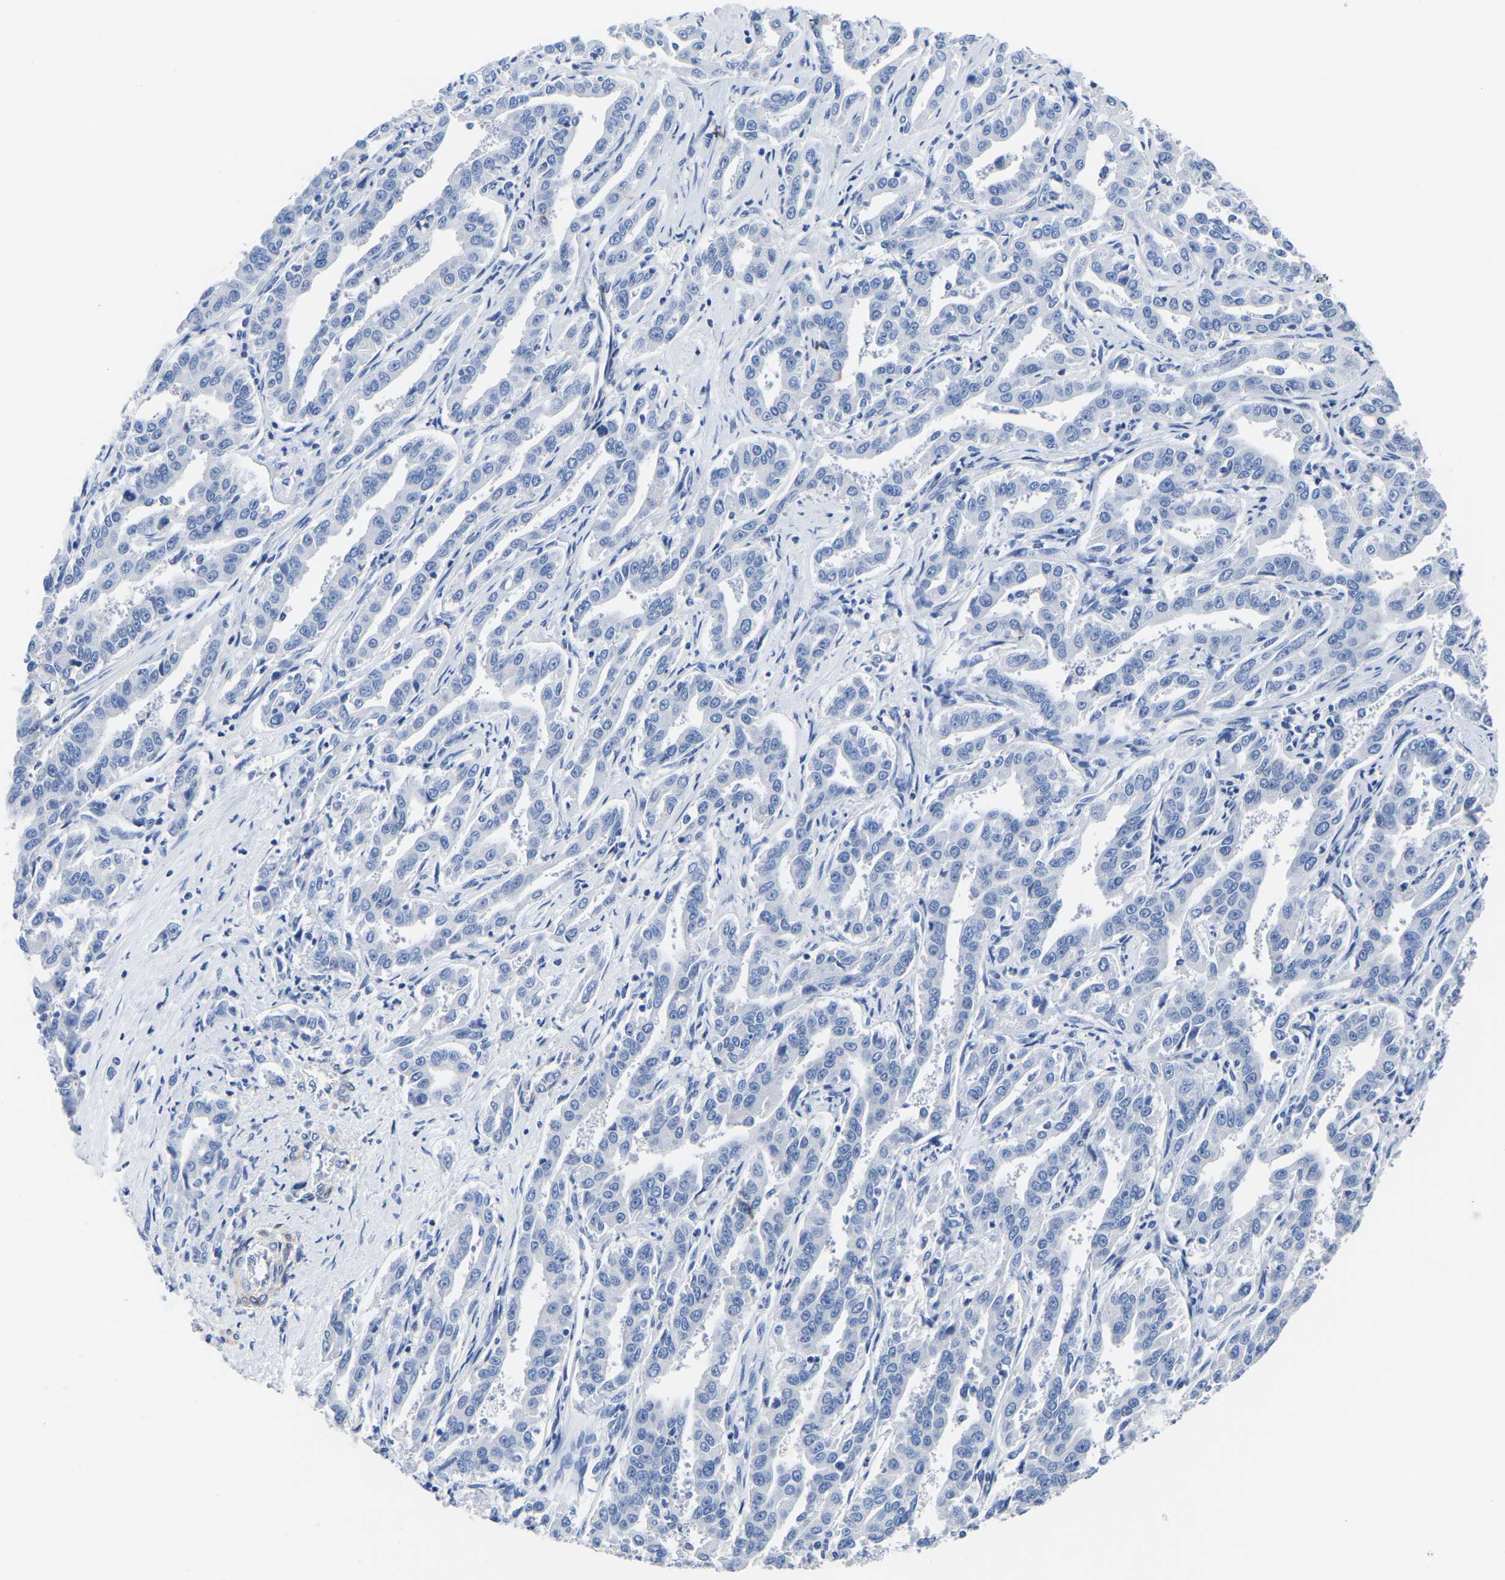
{"staining": {"intensity": "negative", "quantity": "none", "location": "none"}, "tissue": "liver cancer", "cell_type": "Tumor cells", "image_type": "cancer", "snomed": [{"axis": "morphology", "description": "Cholangiocarcinoma"}, {"axis": "topography", "description": "Liver"}], "caption": "Photomicrograph shows no significant protein positivity in tumor cells of cholangiocarcinoma (liver).", "gene": "SLC45A3", "patient": {"sex": "male", "age": 59}}